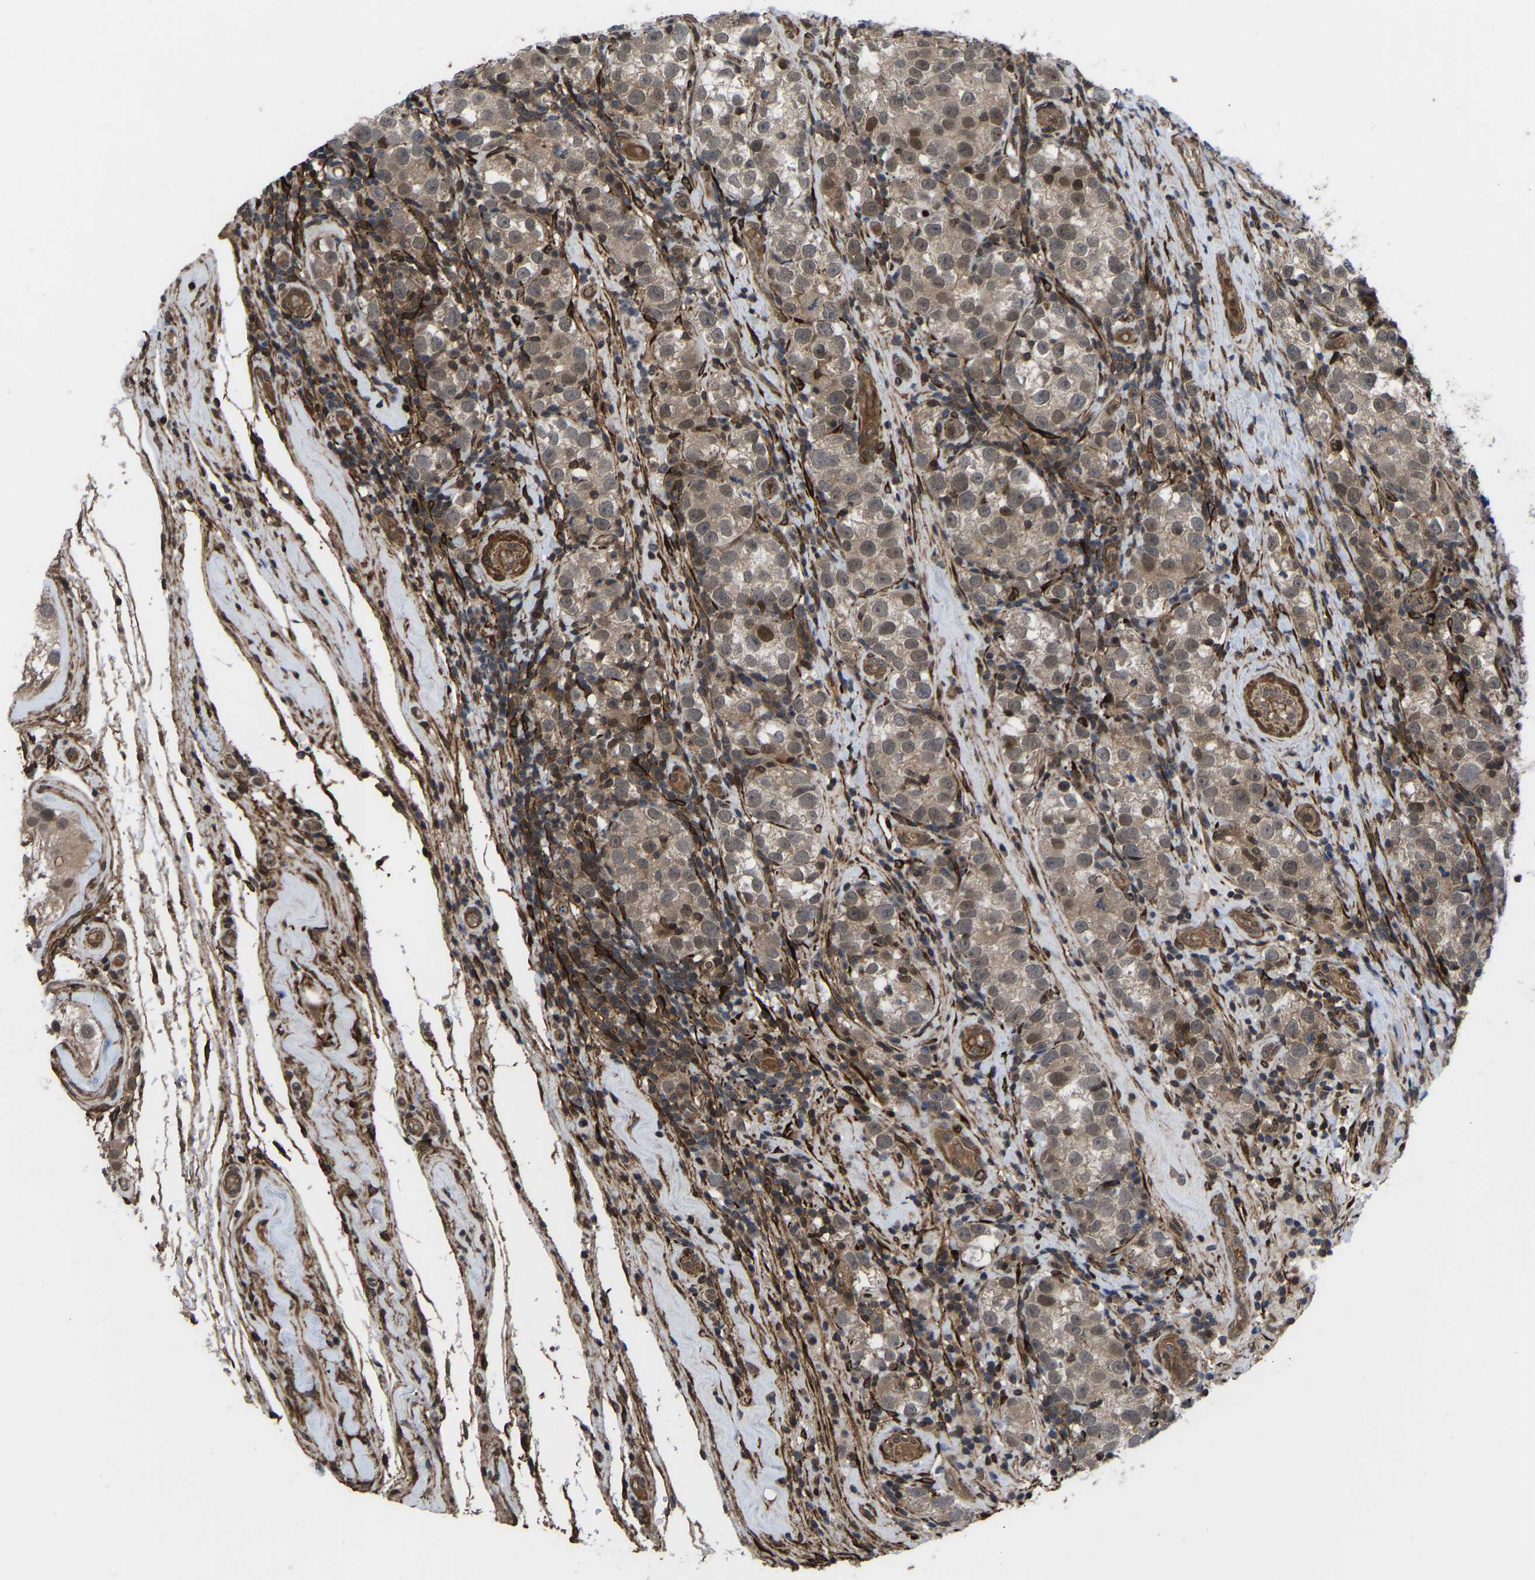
{"staining": {"intensity": "weak", "quantity": ">75%", "location": "cytoplasmic/membranous,nuclear"}, "tissue": "testis cancer", "cell_type": "Tumor cells", "image_type": "cancer", "snomed": [{"axis": "morphology", "description": "Normal tissue, NOS"}, {"axis": "morphology", "description": "Seminoma, NOS"}, {"axis": "topography", "description": "Testis"}], "caption": "About >75% of tumor cells in seminoma (testis) demonstrate weak cytoplasmic/membranous and nuclear protein positivity as visualized by brown immunohistochemical staining.", "gene": "CYP7B1", "patient": {"sex": "male", "age": 43}}